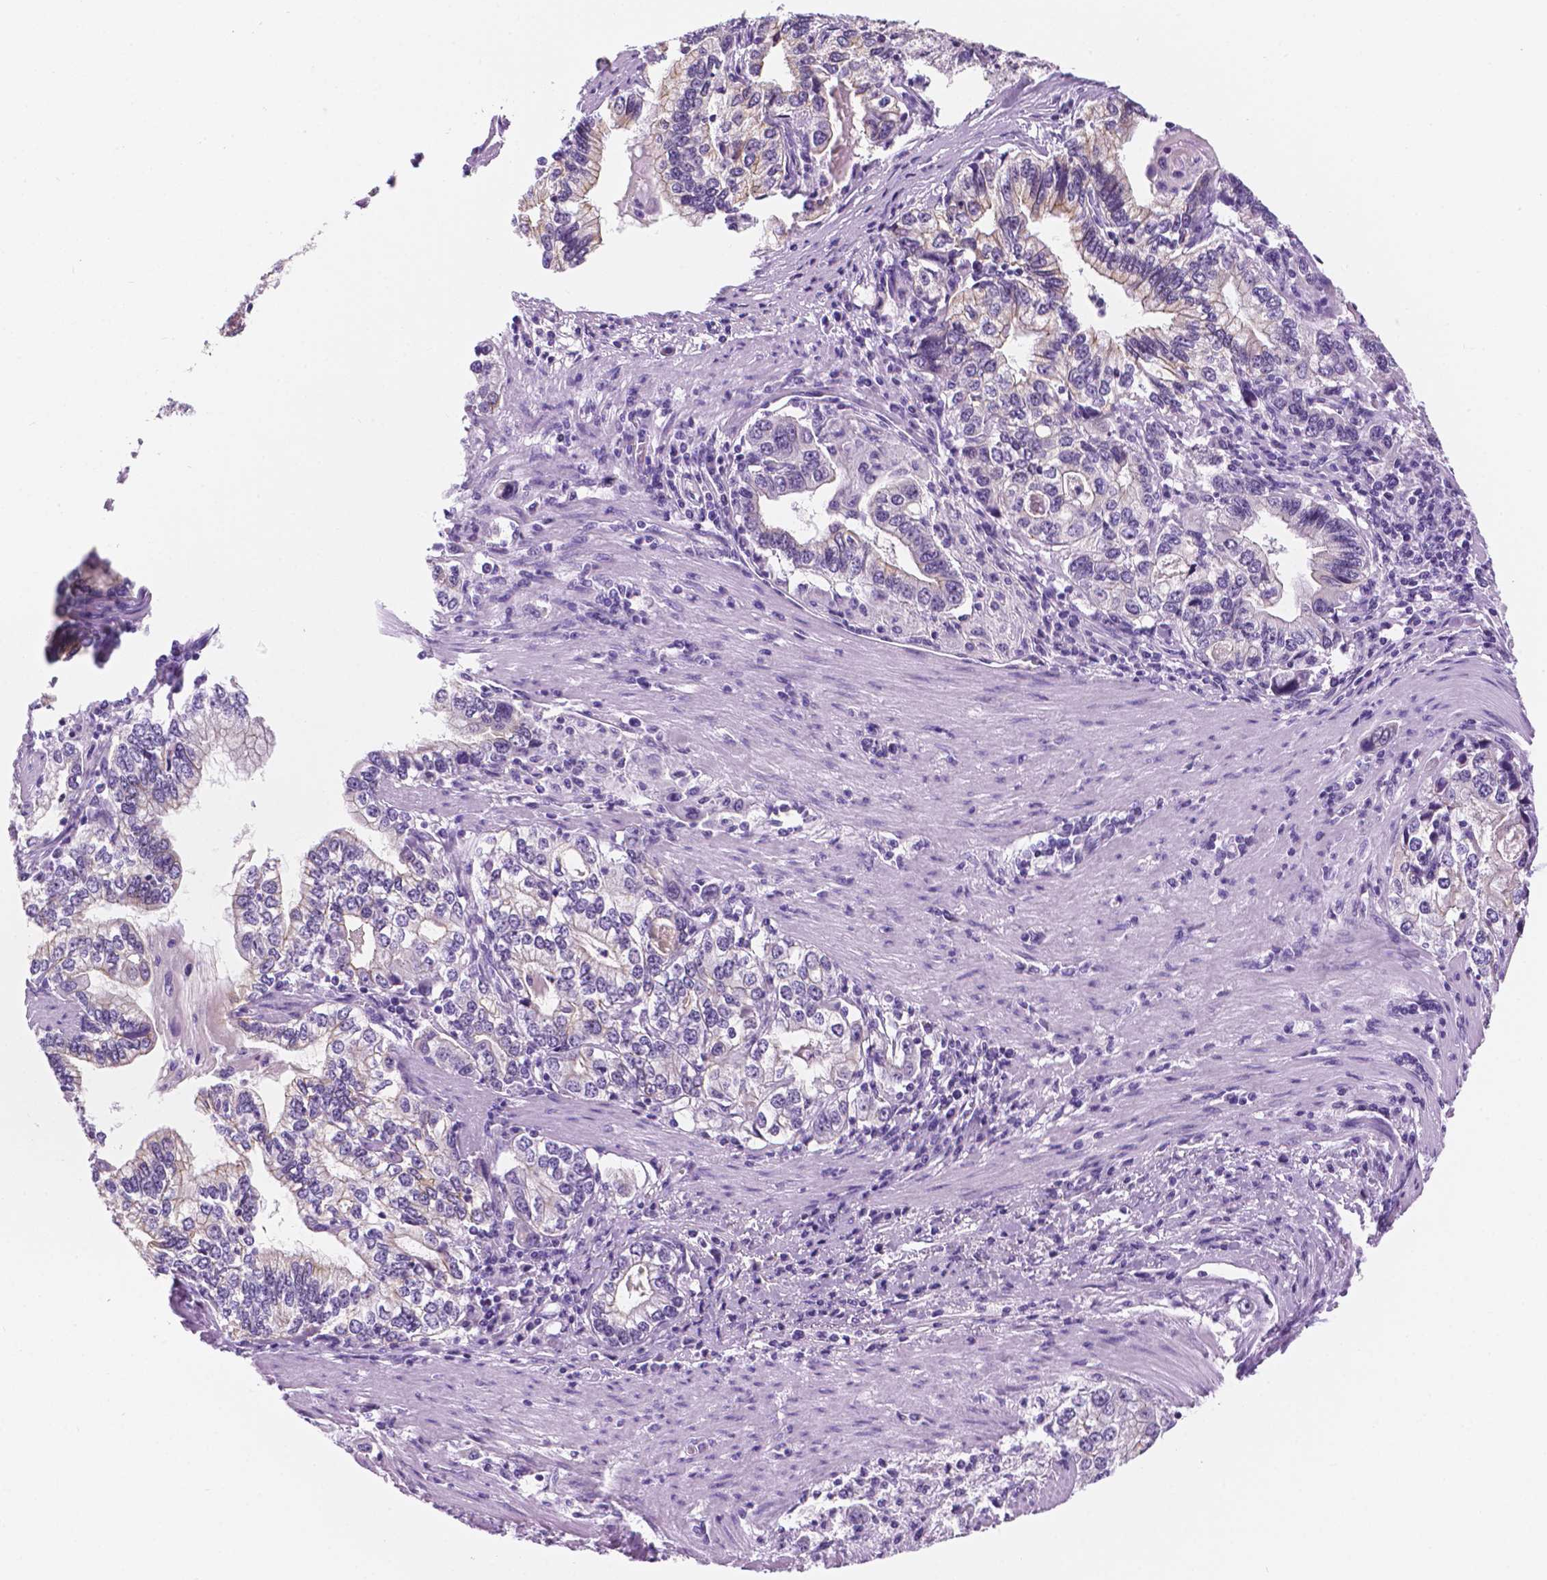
{"staining": {"intensity": "negative", "quantity": "none", "location": "none"}, "tissue": "stomach cancer", "cell_type": "Tumor cells", "image_type": "cancer", "snomed": [{"axis": "morphology", "description": "Adenocarcinoma, NOS"}, {"axis": "topography", "description": "Stomach, lower"}], "caption": "Tumor cells are negative for protein expression in human stomach adenocarcinoma. (Brightfield microscopy of DAB (3,3'-diaminobenzidine) immunohistochemistry at high magnification).", "gene": "PPL", "patient": {"sex": "female", "age": 72}}